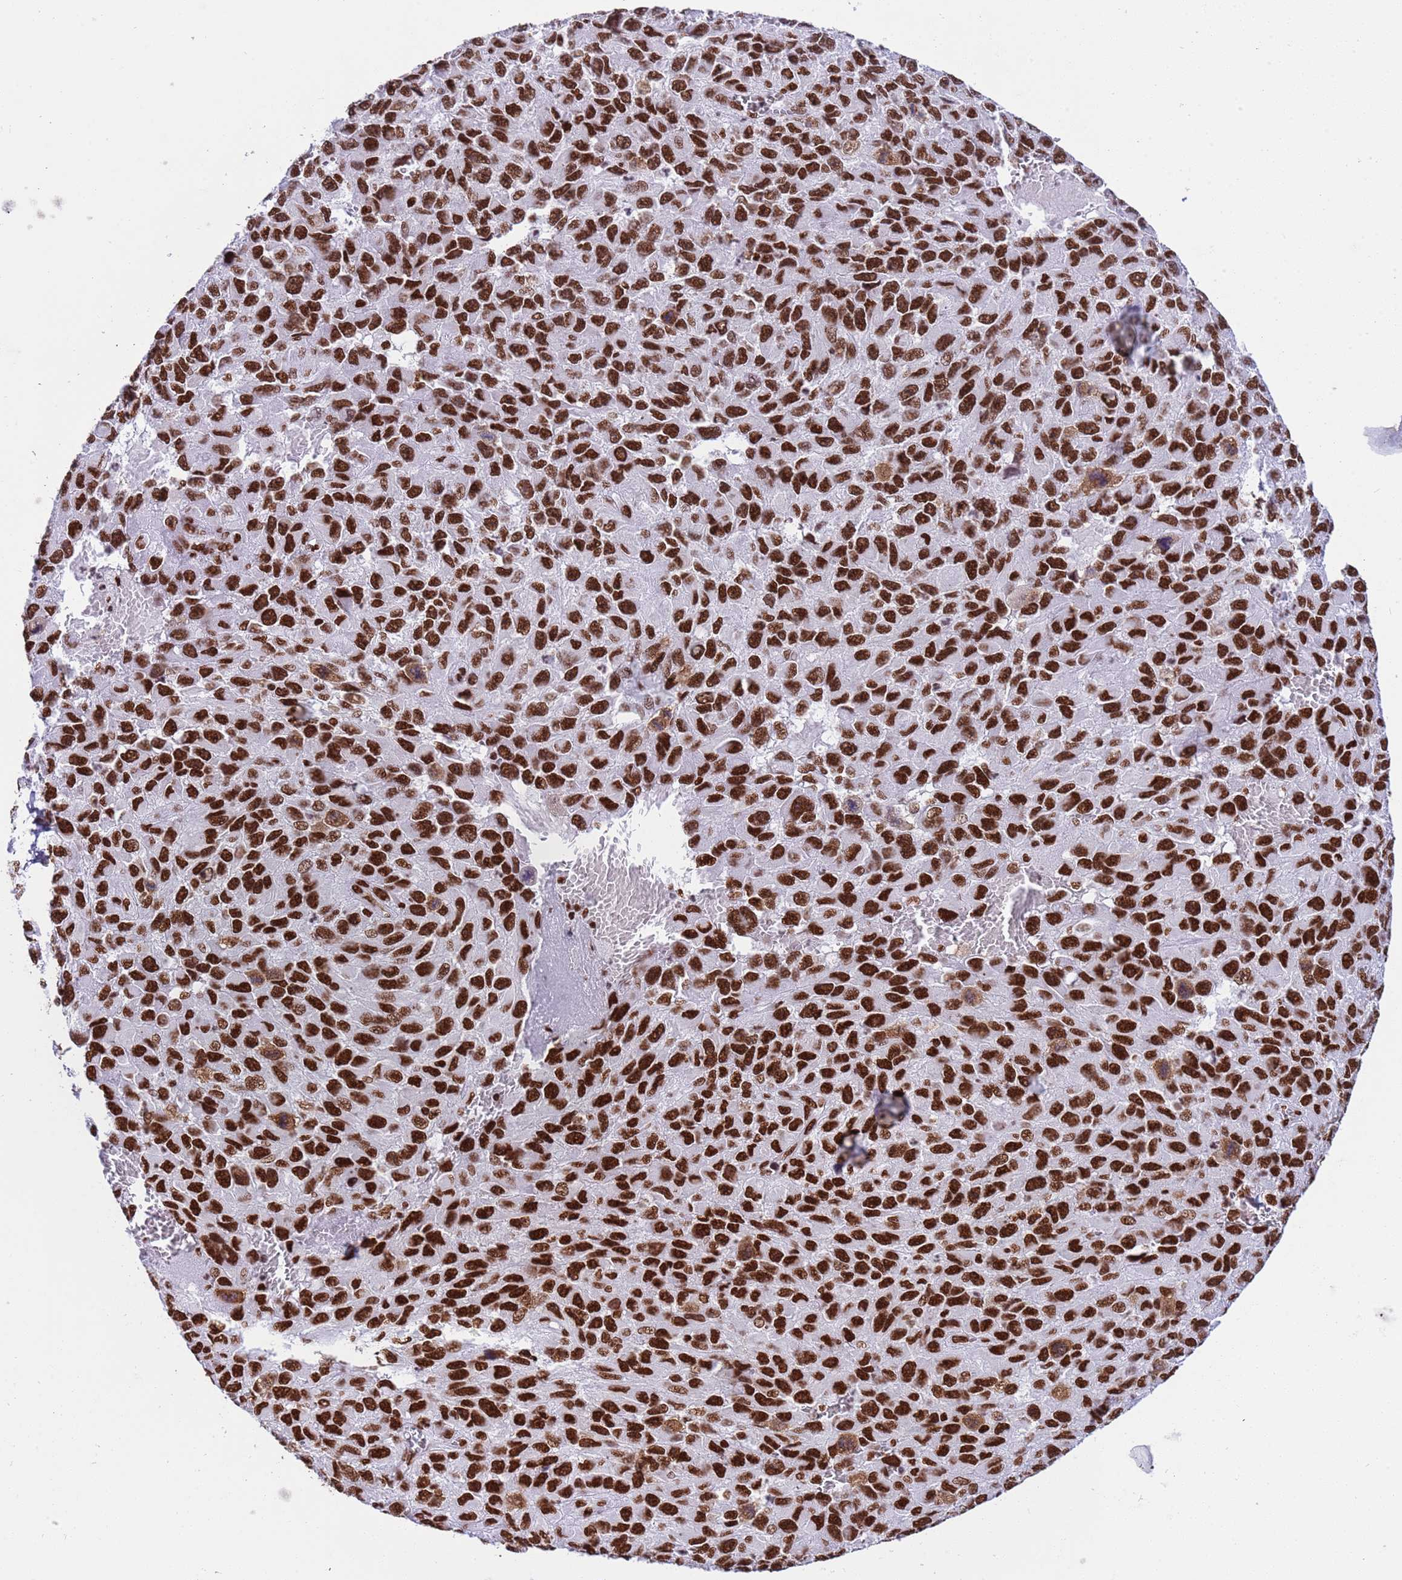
{"staining": {"intensity": "strong", "quantity": ">75%", "location": "nuclear"}, "tissue": "melanoma", "cell_type": "Tumor cells", "image_type": "cancer", "snomed": [{"axis": "morphology", "description": "Normal tissue, NOS"}, {"axis": "morphology", "description": "Malignant melanoma, NOS"}, {"axis": "topography", "description": "Skin"}], "caption": "This is a photomicrograph of immunohistochemistry staining of malignant melanoma, which shows strong staining in the nuclear of tumor cells.", "gene": "RALY", "patient": {"sex": "female", "age": 96}}